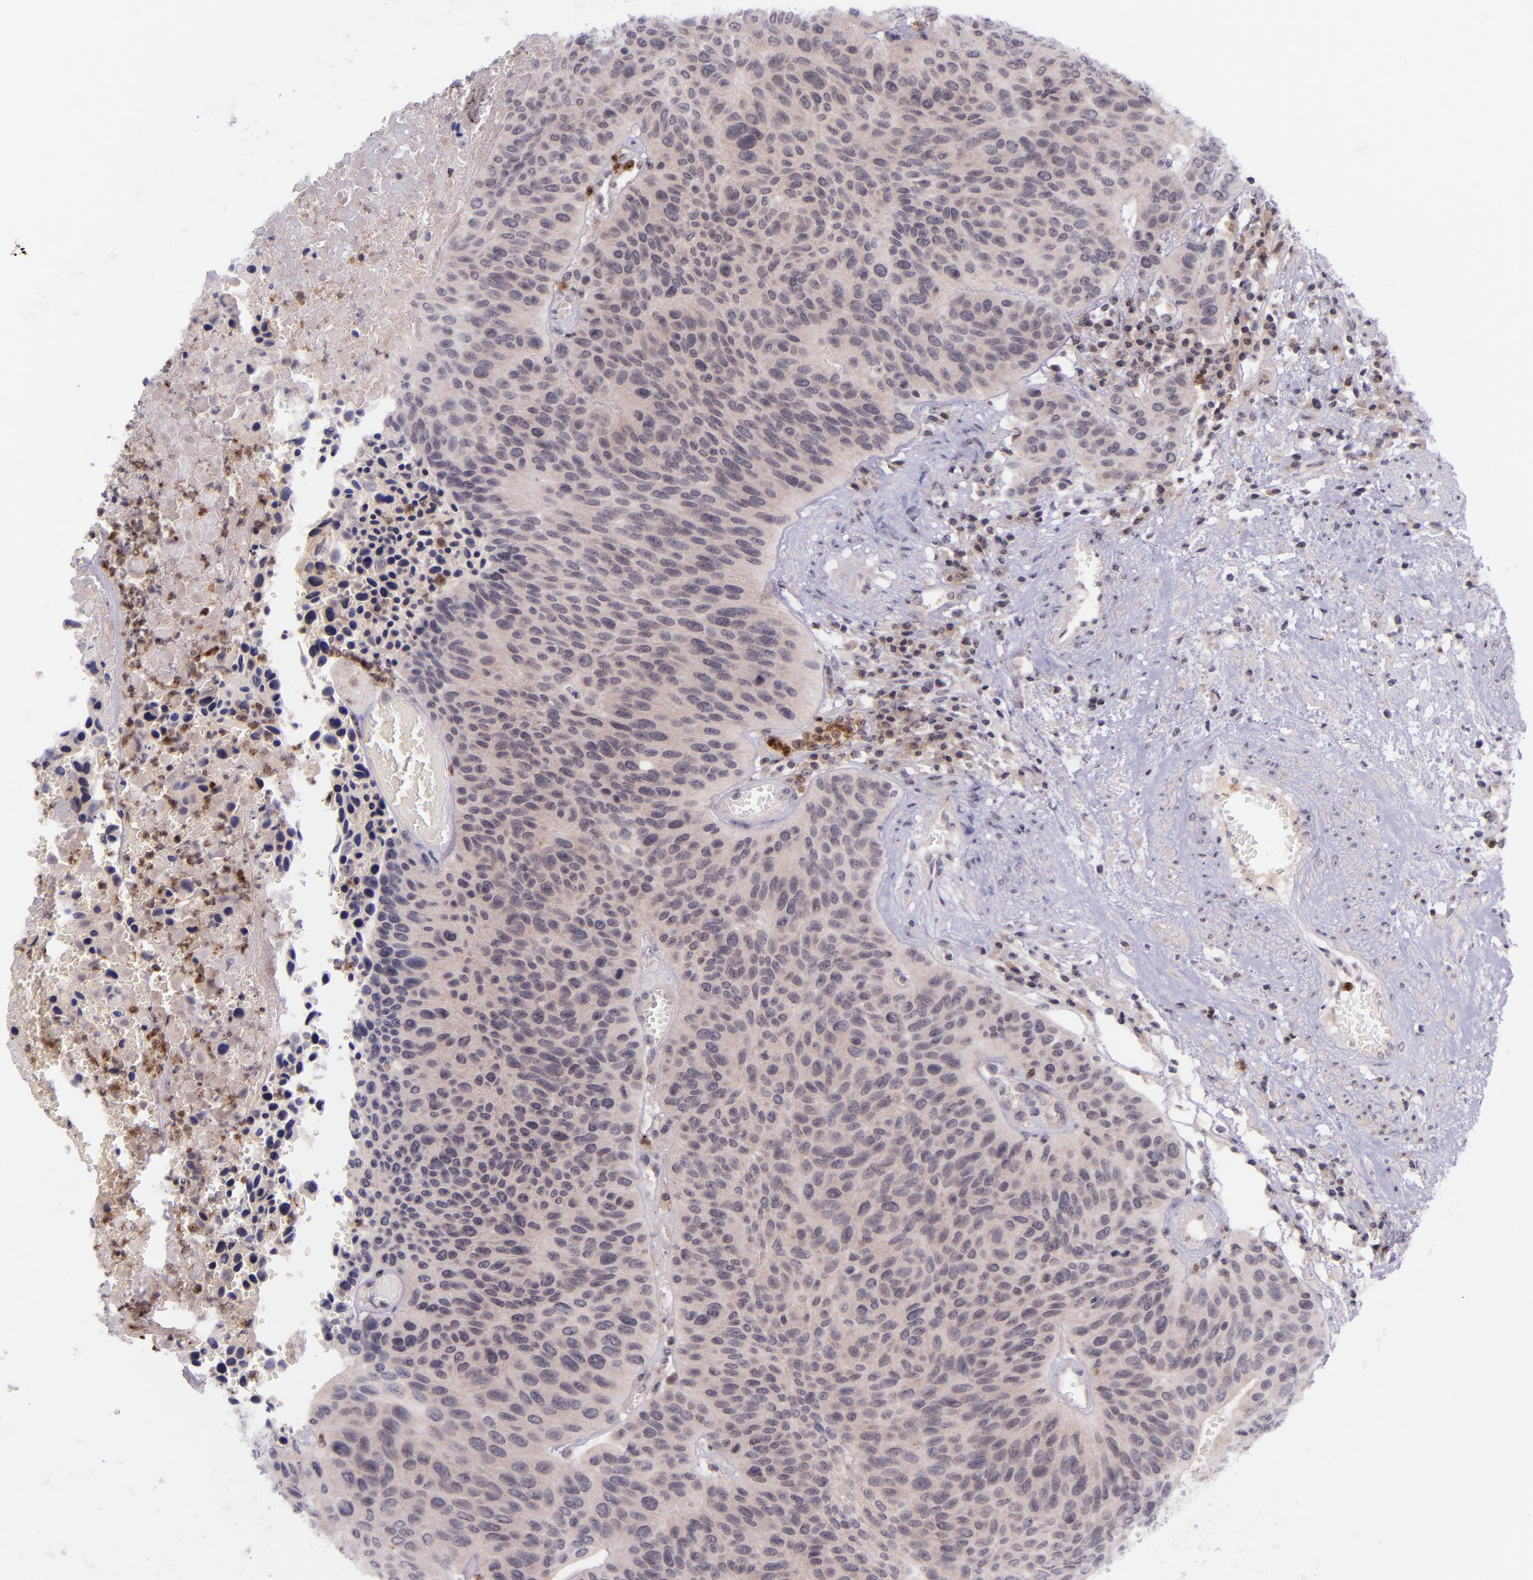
{"staining": {"intensity": "weak", "quantity": ">75%", "location": "cytoplasmic/membranous"}, "tissue": "urothelial cancer", "cell_type": "Tumor cells", "image_type": "cancer", "snomed": [{"axis": "morphology", "description": "Urothelial carcinoma, High grade"}, {"axis": "topography", "description": "Urinary bladder"}], "caption": "High-grade urothelial carcinoma stained with a brown dye reveals weak cytoplasmic/membranous positive expression in about >75% of tumor cells.", "gene": "SELL", "patient": {"sex": "male", "age": 66}}